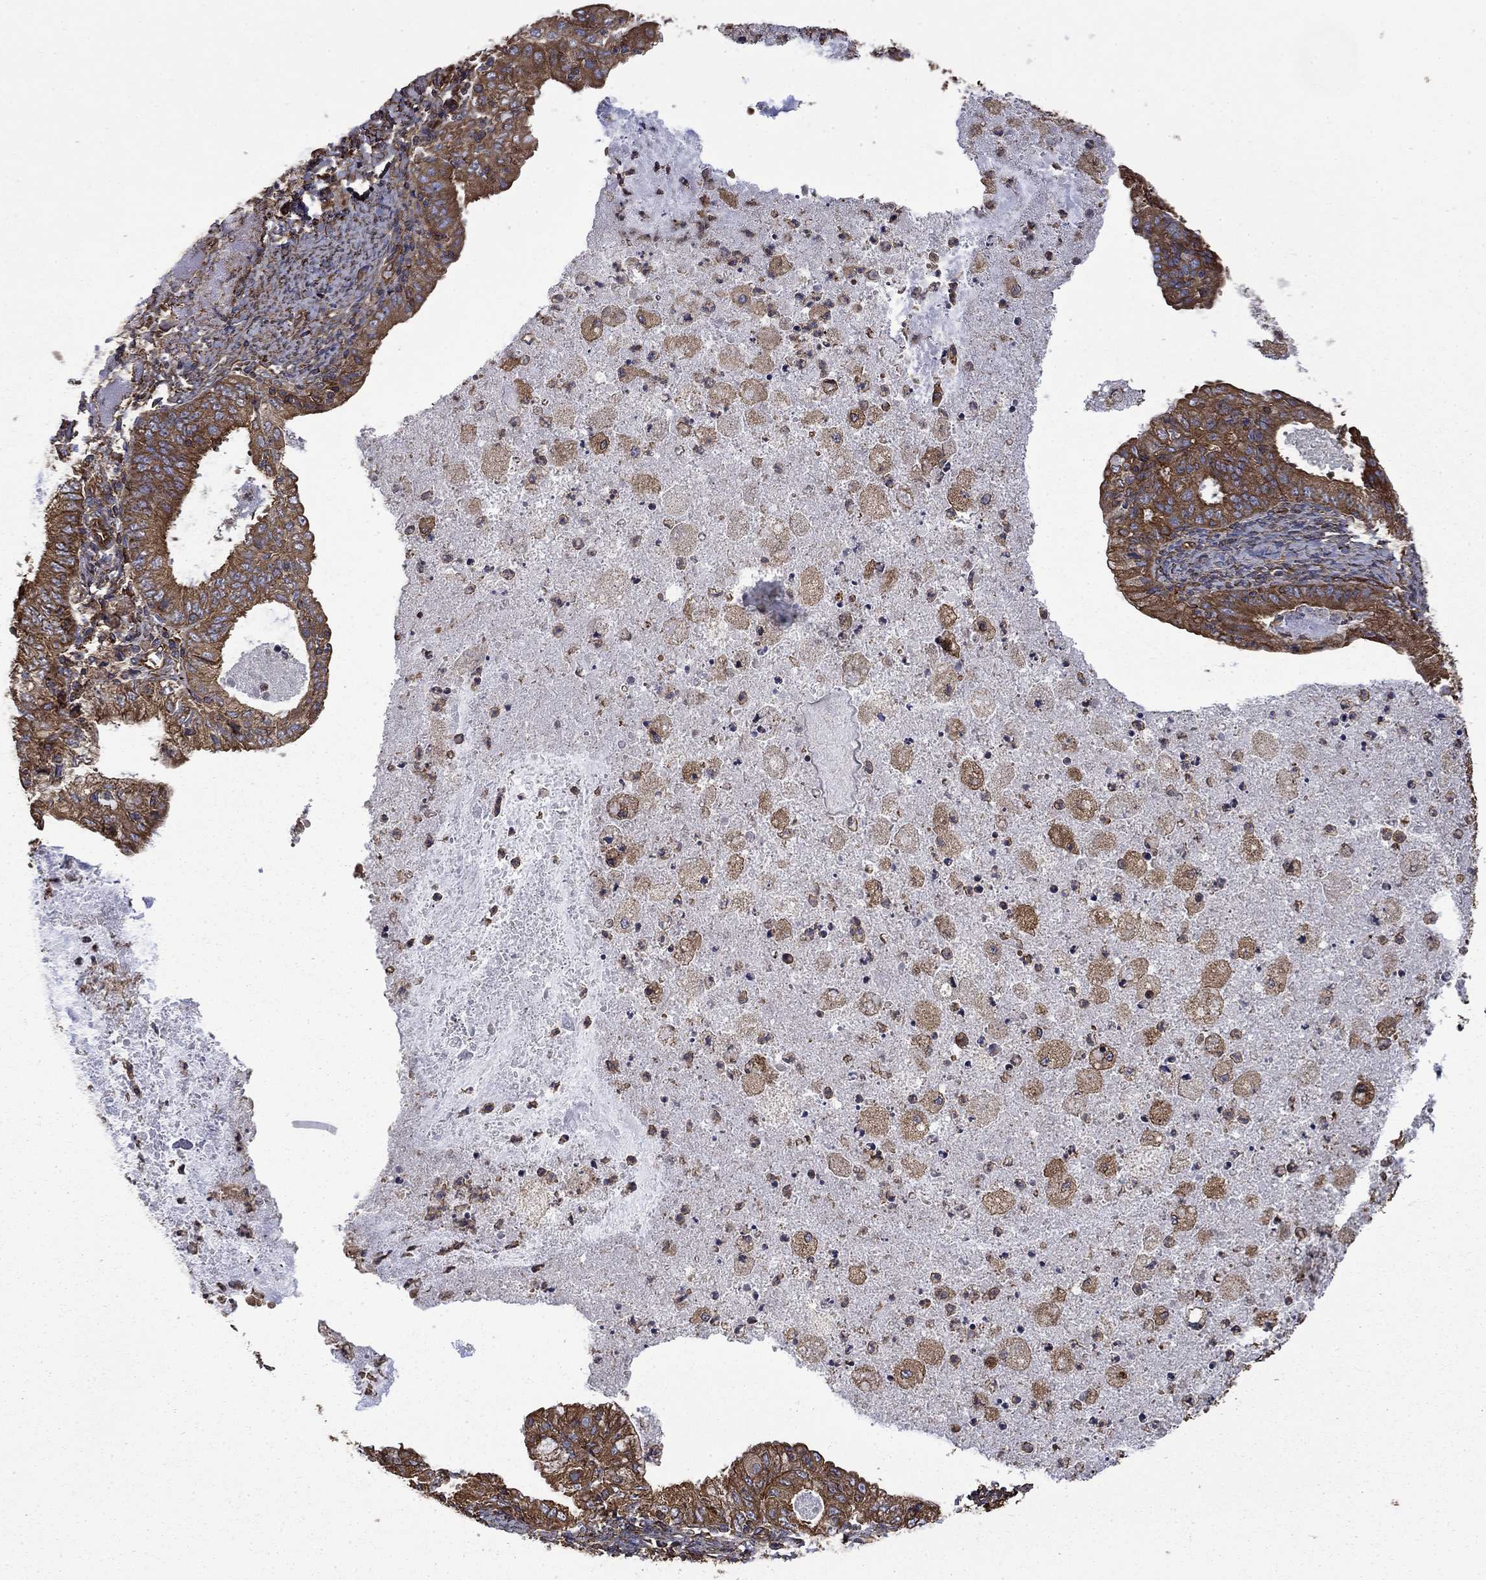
{"staining": {"intensity": "moderate", "quantity": ">75%", "location": "cytoplasmic/membranous"}, "tissue": "endometrial cancer", "cell_type": "Tumor cells", "image_type": "cancer", "snomed": [{"axis": "morphology", "description": "Adenocarcinoma, NOS"}, {"axis": "topography", "description": "Endometrium"}], "caption": "Tumor cells exhibit medium levels of moderate cytoplasmic/membranous staining in about >75% of cells in endometrial cancer. The staining was performed using DAB to visualize the protein expression in brown, while the nuclei were stained in blue with hematoxylin (Magnification: 20x).", "gene": "CUTC", "patient": {"sex": "female", "age": 57}}